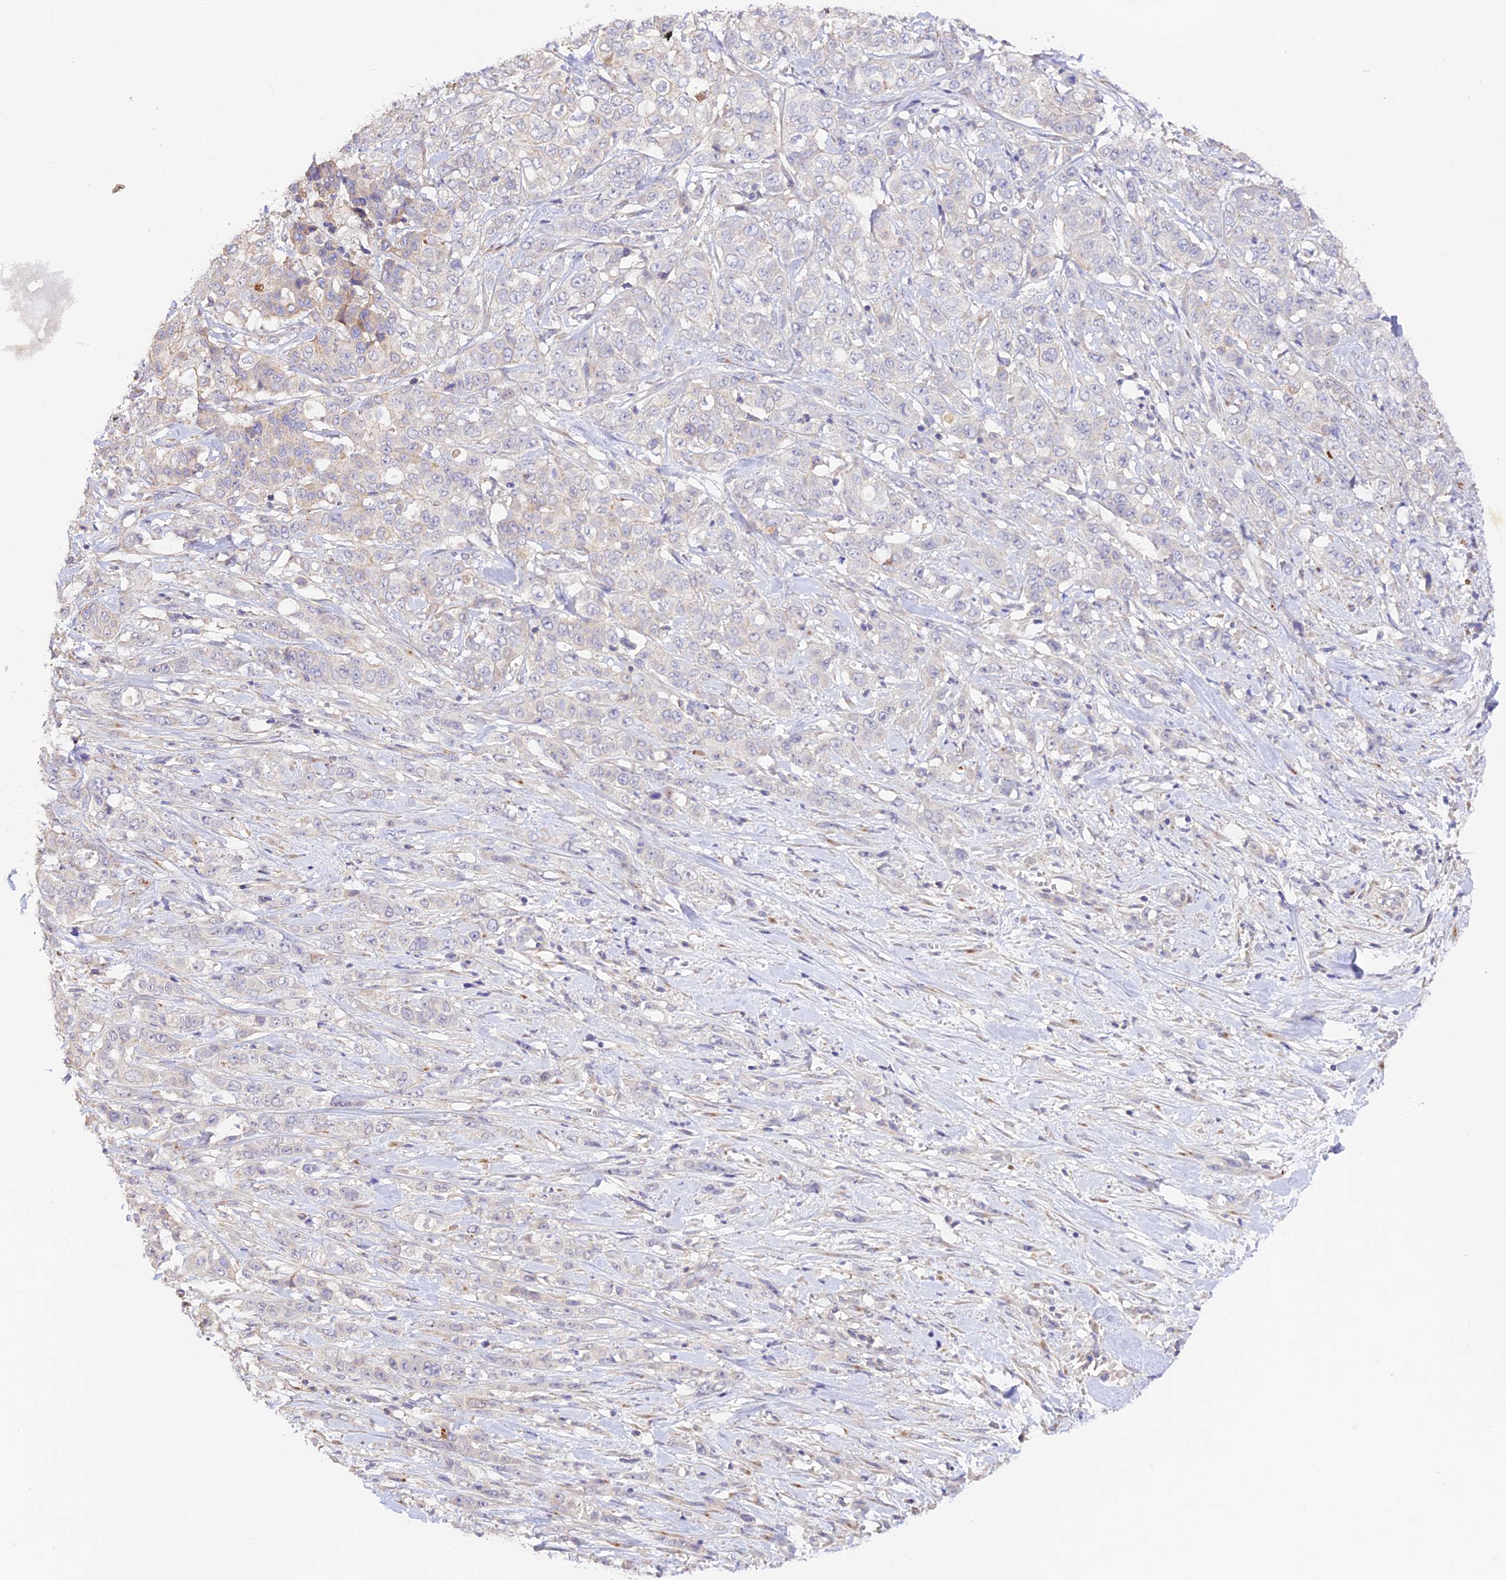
{"staining": {"intensity": "negative", "quantity": "none", "location": "none"}, "tissue": "stomach cancer", "cell_type": "Tumor cells", "image_type": "cancer", "snomed": [{"axis": "morphology", "description": "Adenocarcinoma, NOS"}, {"axis": "topography", "description": "Stomach, upper"}], "caption": "DAB (3,3'-diaminobenzidine) immunohistochemical staining of adenocarcinoma (stomach) exhibits no significant expression in tumor cells.", "gene": "CAMSAP3", "patient": {"sex": "male", "age": 62}}